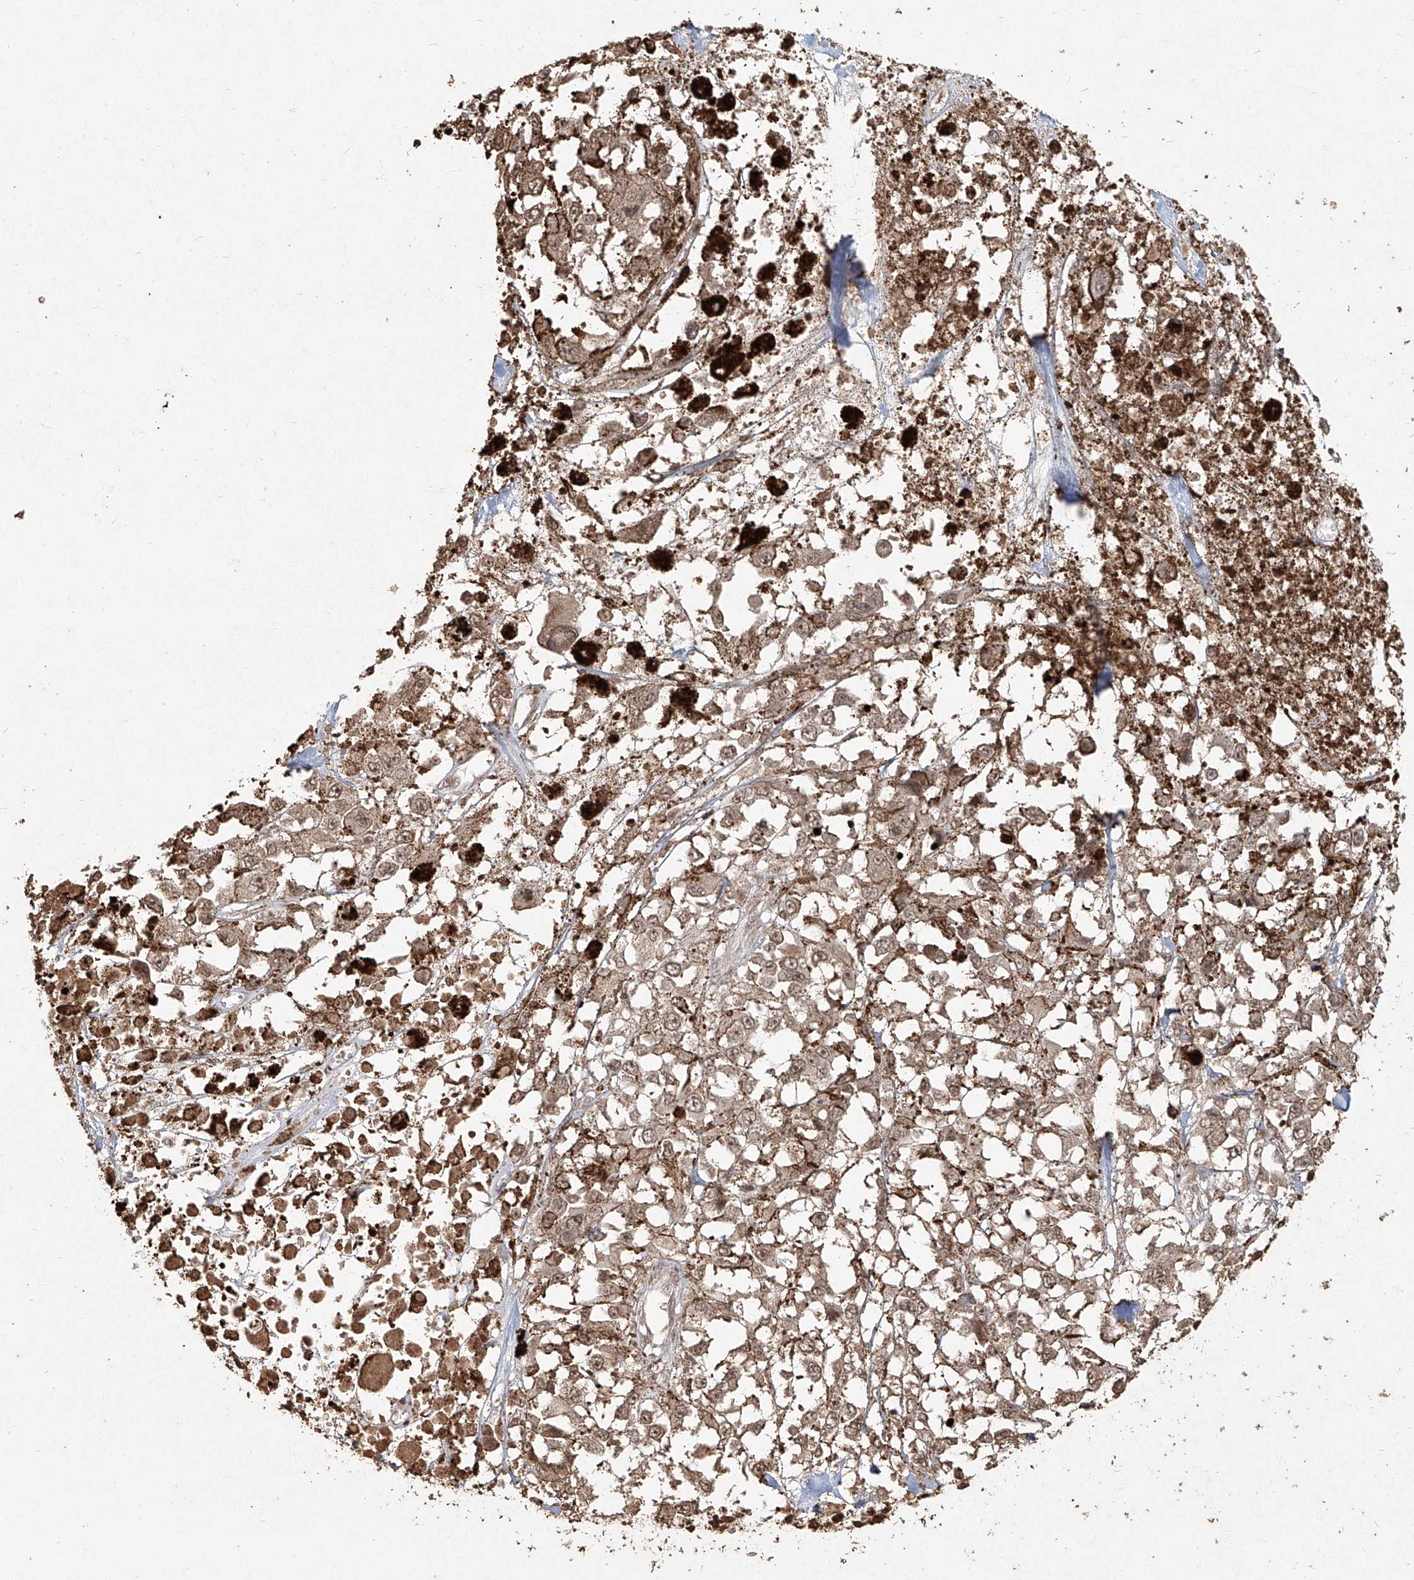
{"staining": {"intensity": "weak", "quantity": ">75%", "location": "nuclear"}, "tissue": "melanoma", "cell_type": "Tumor cells", "image_type": "cancer", "snomed": [{"axis": "morphology", "description": "Malignant melanoma, Metastatic site"}, {"axis": "topography", "description": "Lymph node"}], "caption": "Melanoma stained with a protein marker reveals weak staining in tumor cells.", "gene": "UBE2K", "patient": {"sex": "male", "age": 59}}